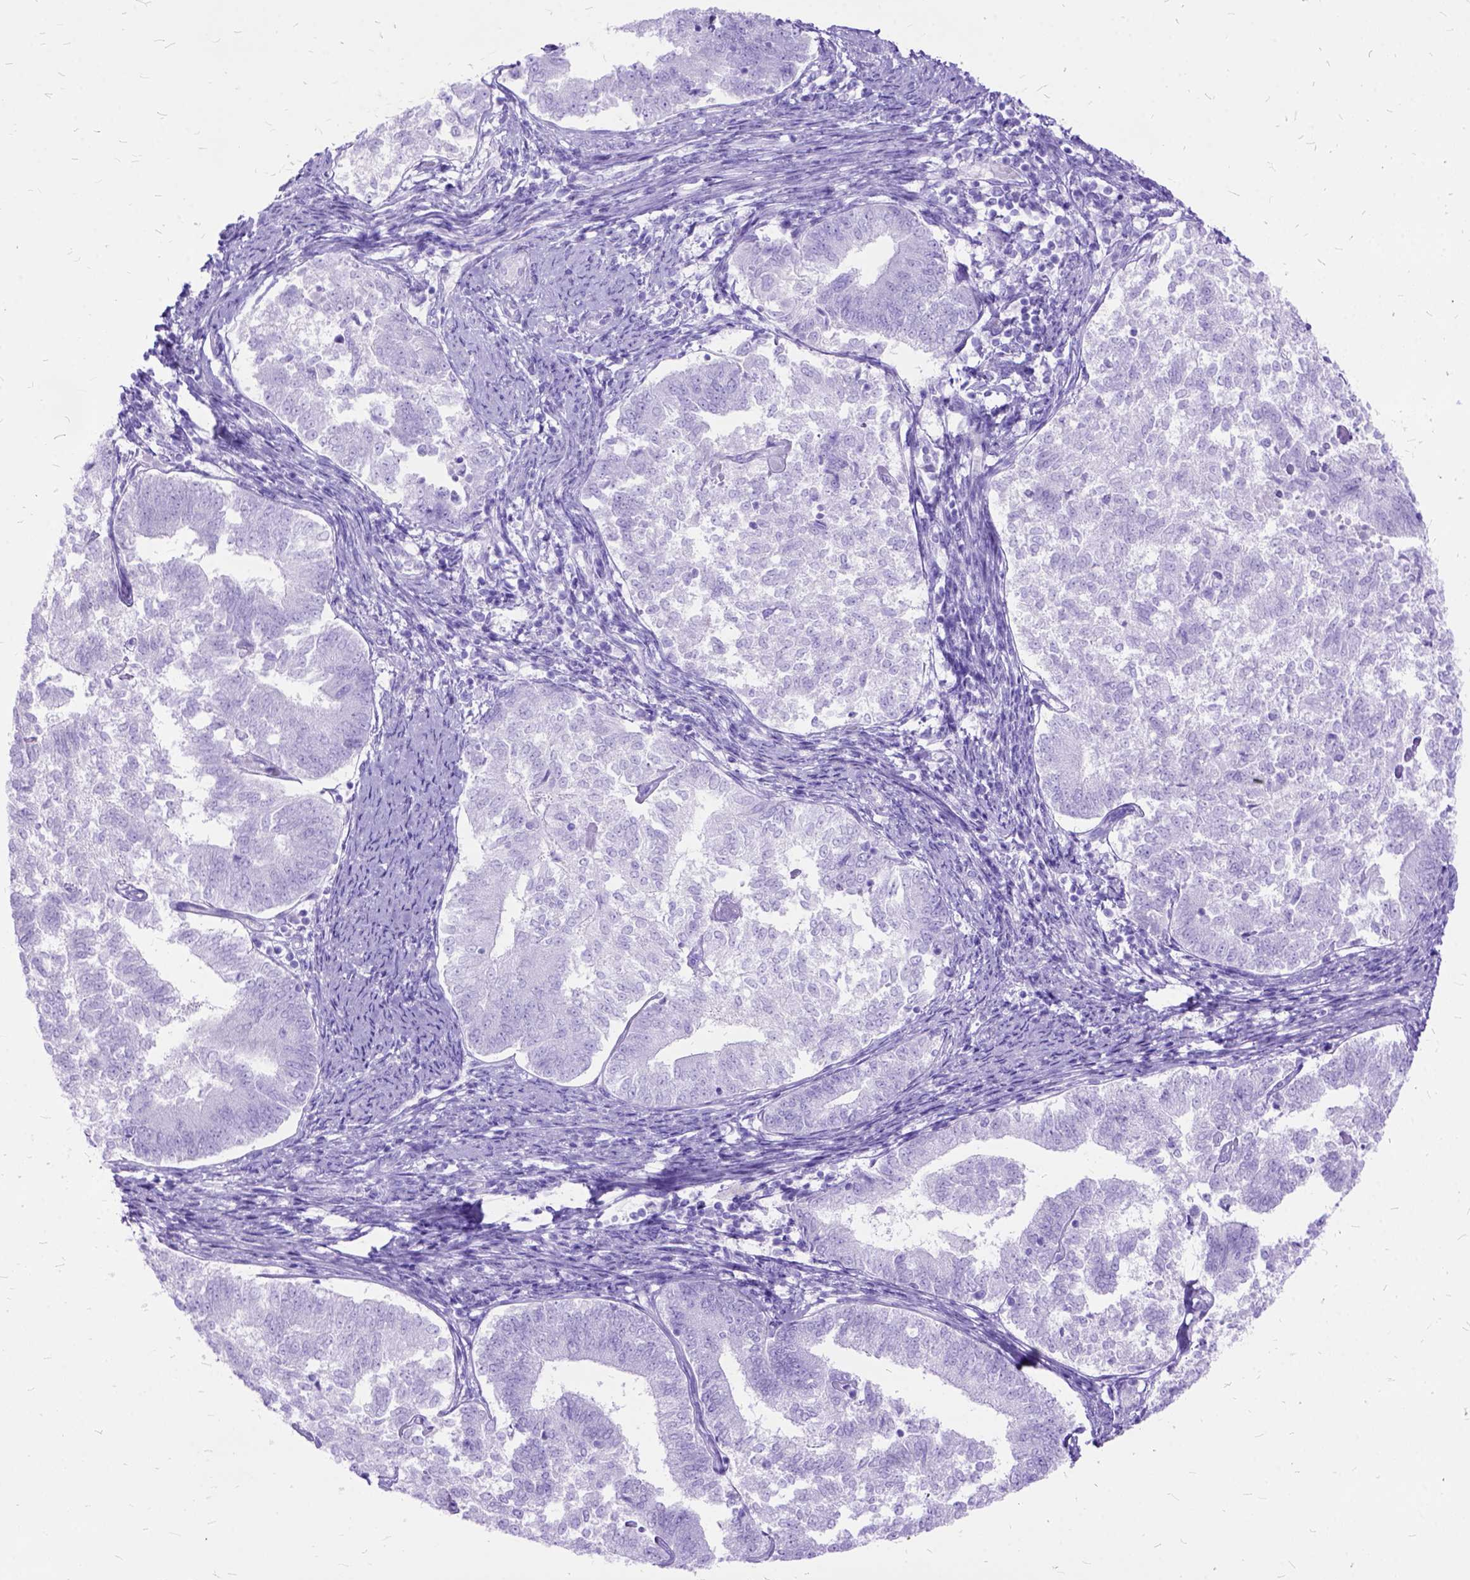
{"staining": {"intensity": "negative", "quantity": "none", "location": "none"}, "tissue": "endometrial cancer", "cell_type": "Tumor cells", "image_type": "cancer", "snomed": [{"axis": "morphology", "description": "Adenocarcinoma, NOS"}, {"axis": "topography", "description": "Endometrium"}], "caption": "Immunohistochemistry photomicrograph of adenocarcinoma (endometrial) stained for a protein (brown), which displays no positivity in tumor cells.", "gene": "DNAH2", "patient": {"sex": "female", "age": 65}}